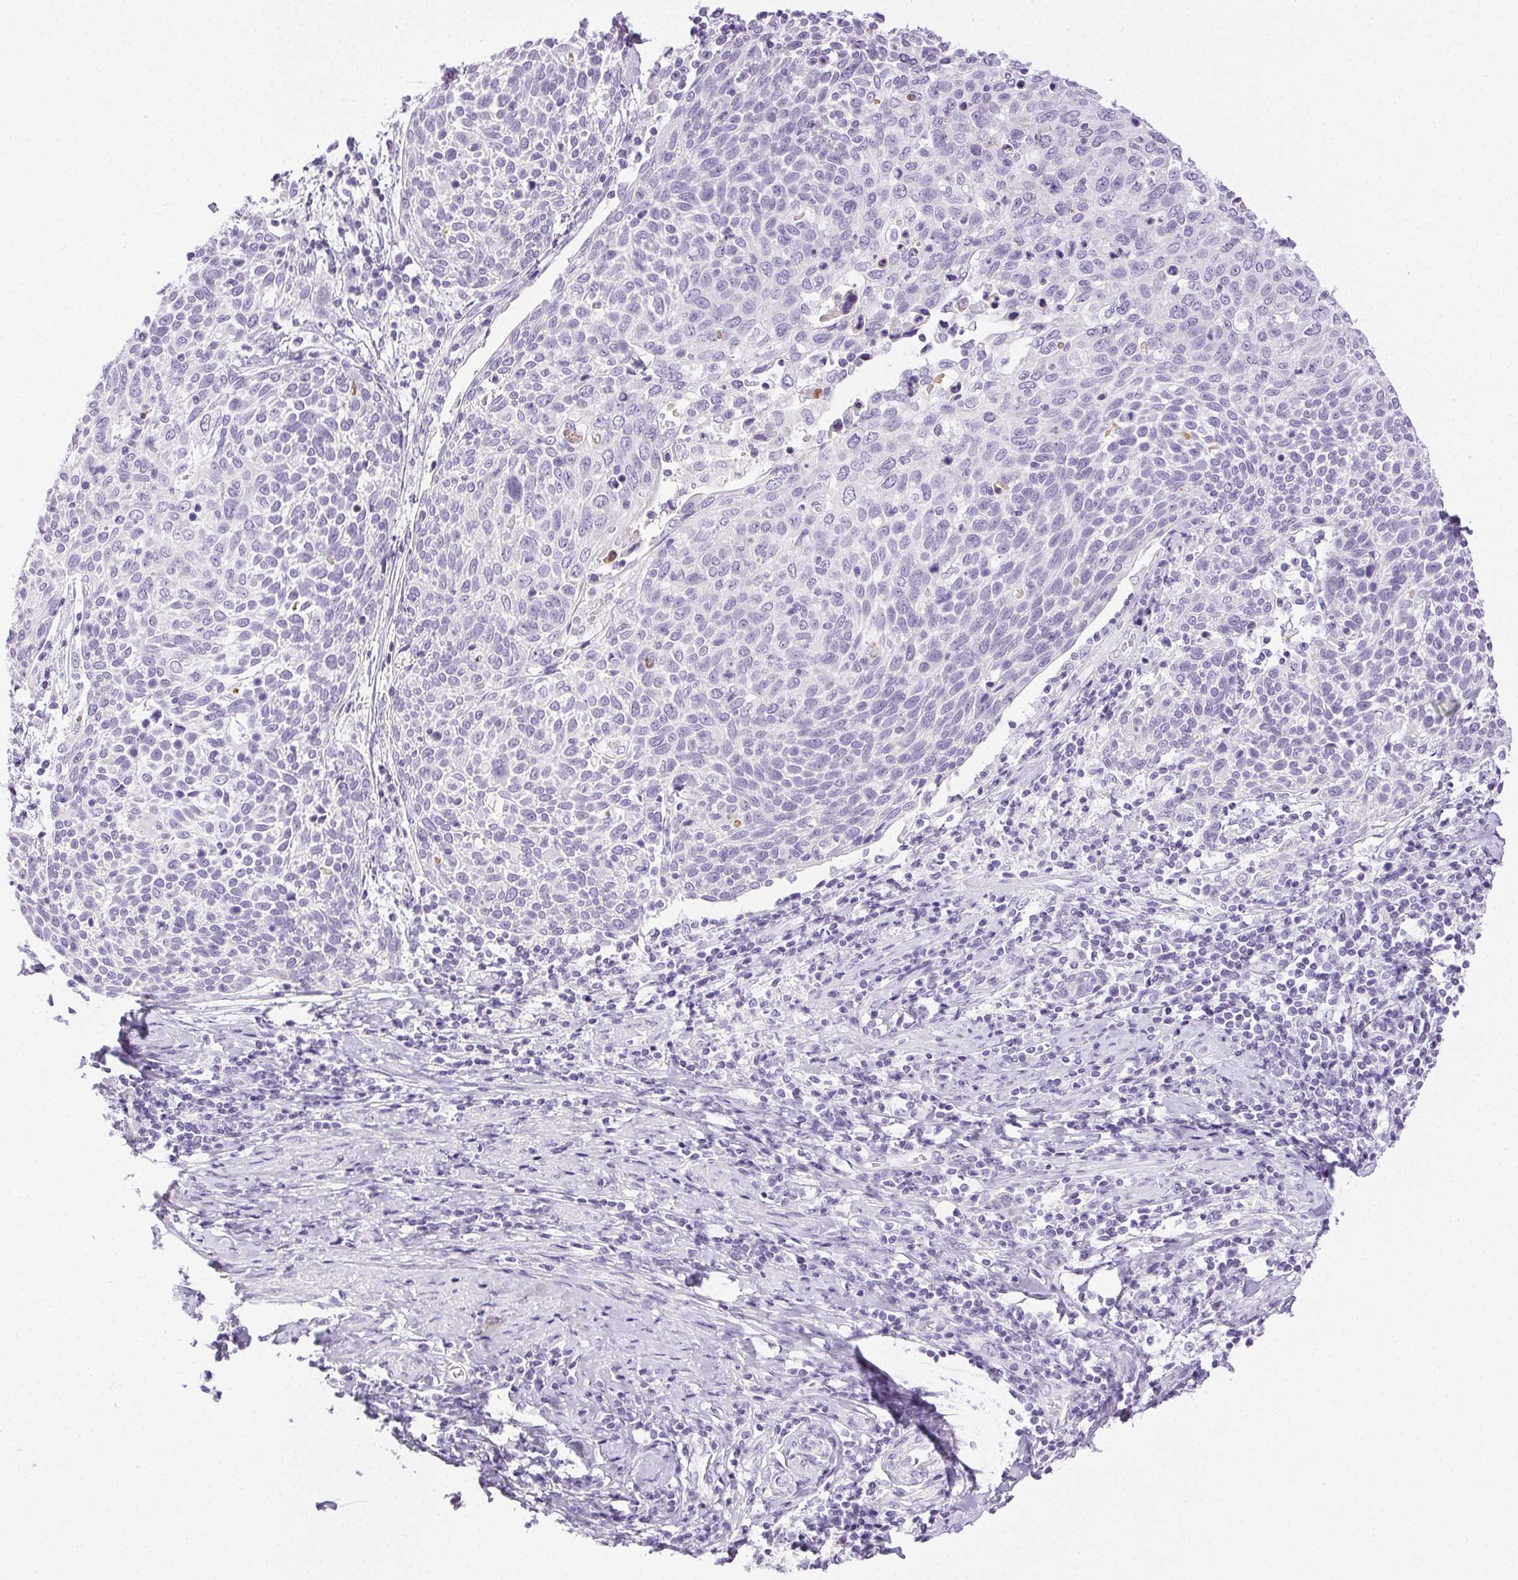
{"staining": {"intensity": "negative", "quantity": "none", "location": "none"}, "tissue": "cervical cancer", "cell_type": "Tumor cells", "image_type": "cancer", "snomed": [{"axis": "morphology", "description": "Squamous cell carcinoma, NOS"}, {"axis": "topography", "description": "Cervix"}], "caption": "Cervical cancer was stained to show a protein in brown. There is no significant staining in tumor cells.", "gene": "C20orf85", "patient": {"sex": "female", "age": 61}}